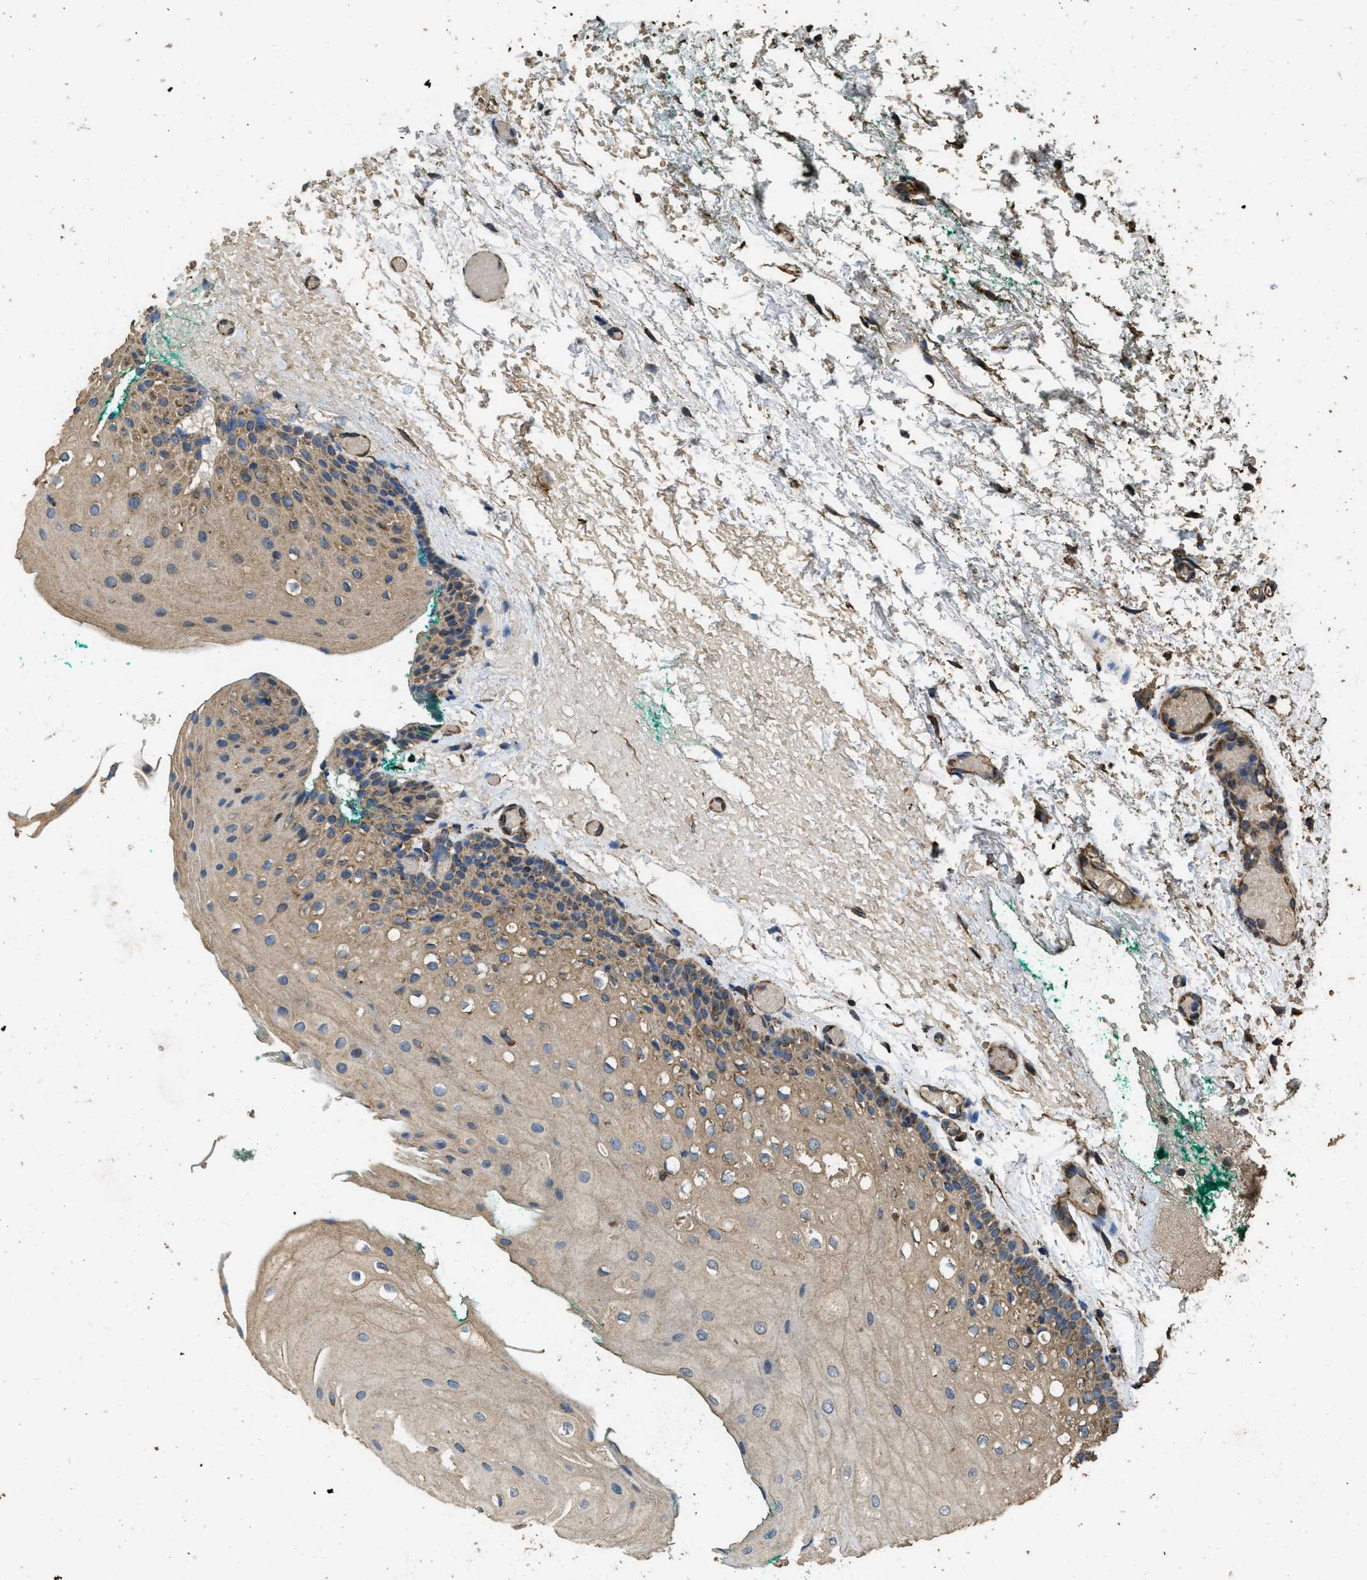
{"staining": {"intensity": "weak", "quantity": ">75%", "location": "cytoplasmic/membranous"}, "tissue": "oral mucosa", "cell_type": "Squamous epithelial cells", "image_type": "normal", "snomed": [{"axis": "morphology", "description": "Normal tissue, NOS"}, {"axis": "morphology", "description": "Squamous cell carcinoma, NOS"}, {"axis": "topography", "description": "Oral tissue"}, {"axis": "topography", "description": "Salivary gland"}, {"axis": "topography", "description": "Head-Neck"}], "caption": "Normal oral mucosa reveals weak cytoplasmic/membranous expression in about >75% of squamous epithelial cells, visualized by immunohistochemistry.", "gene": "CYRIA", "patient": {"sex": "female", "age": 62}}